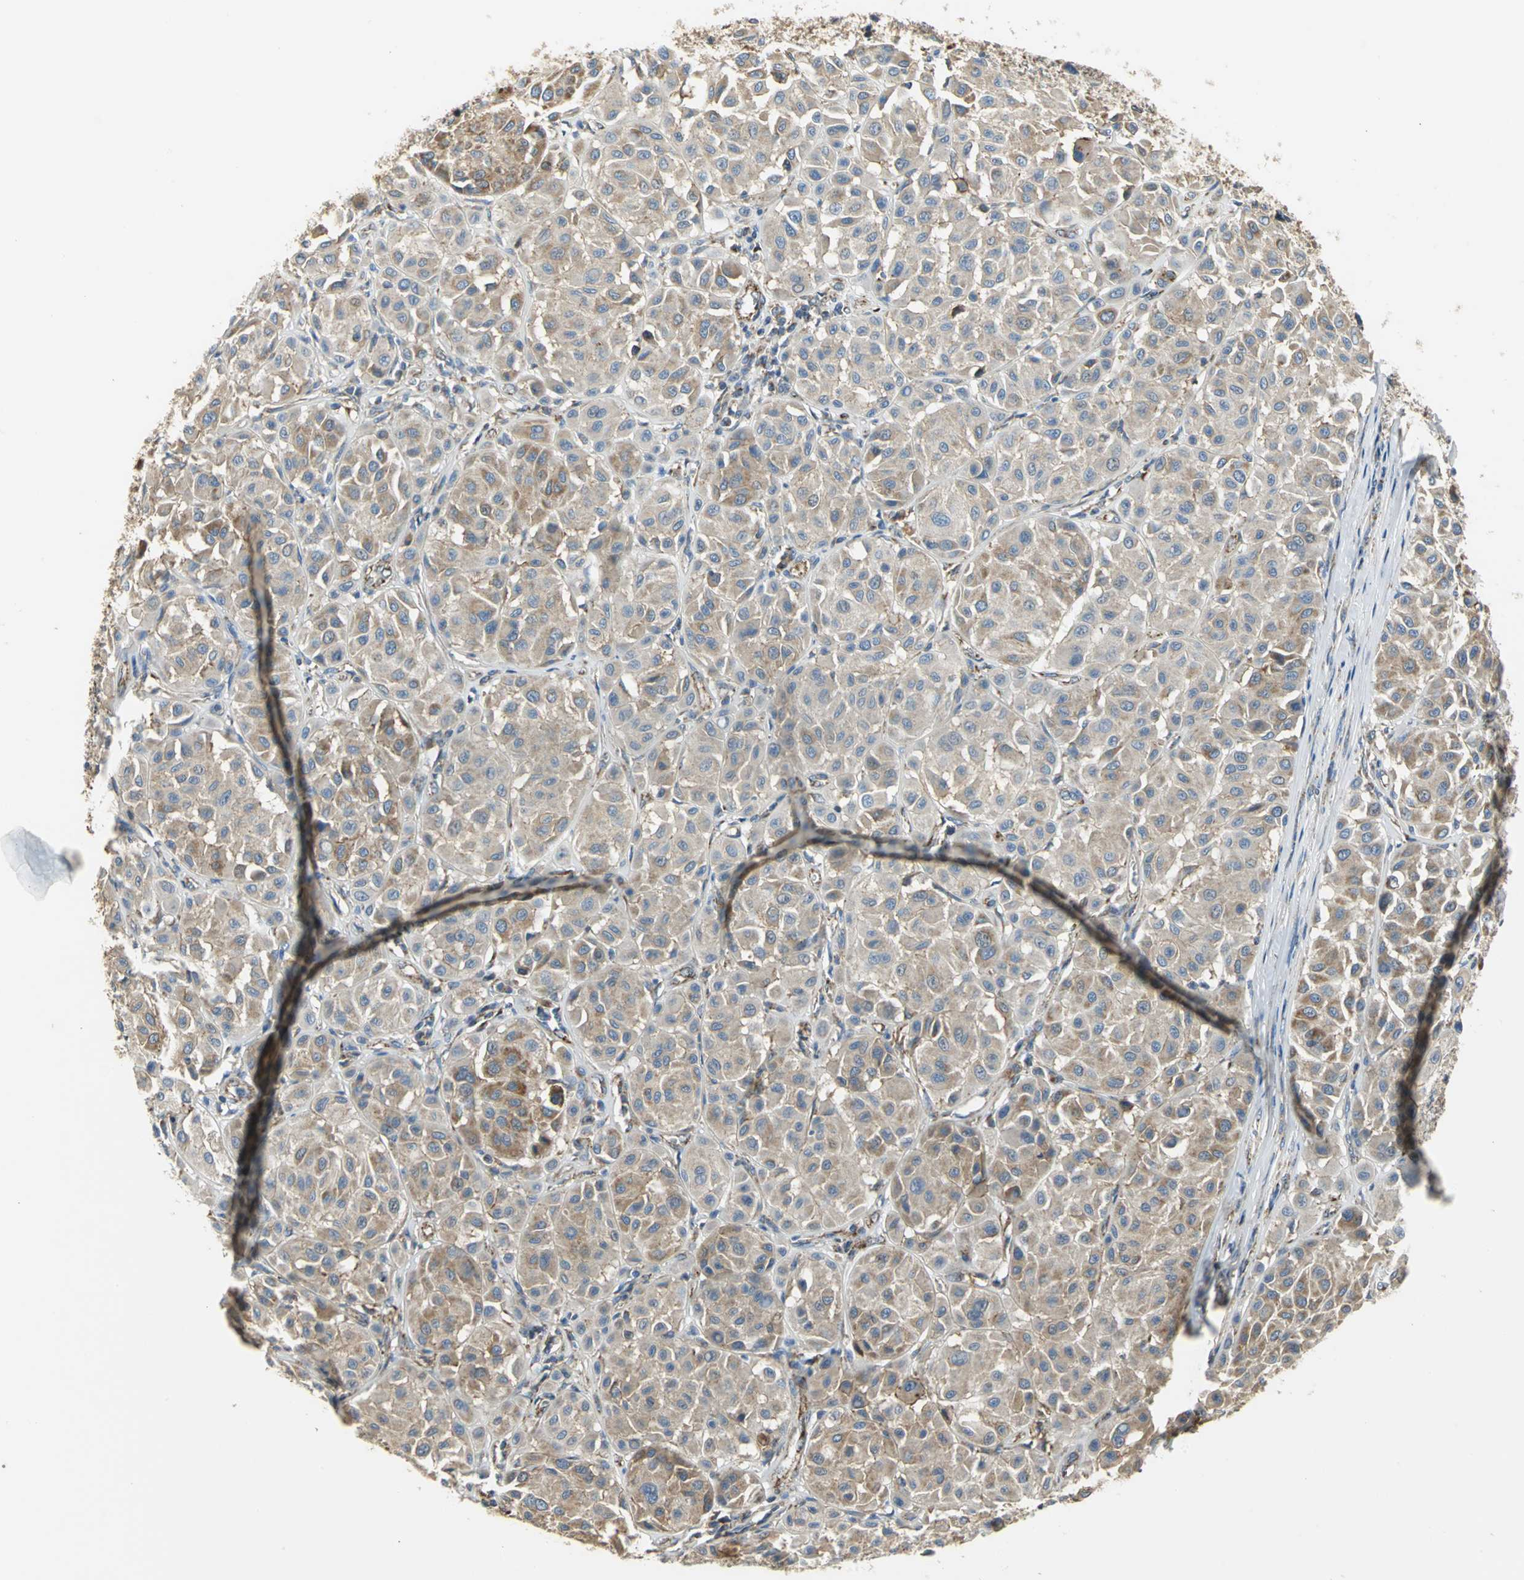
{"staining": {"intensity": "moderate", "quantity": ">75%", "location": "cytoplasmic/membranous"}, "tissue": "melanoma", "cell_type": "Tumor cells", "image_type": "cancer", "snomed": [{"axis": "morphology", "description": "Malignant melanoma, Metastatic site"}, {"axis": "topography", "description": "Soft tissue"}], "caption": "A high-resolution micrograph shows immunohistochemistry (IHC) staining of malignant melanoma (metastatic site), which demonstrates moderate cytoplasmic/membranous positivity in approximately >75% of tumor cells.", "gene": "NDUFB5", "patient": {"sex": "male", "age": 41}}